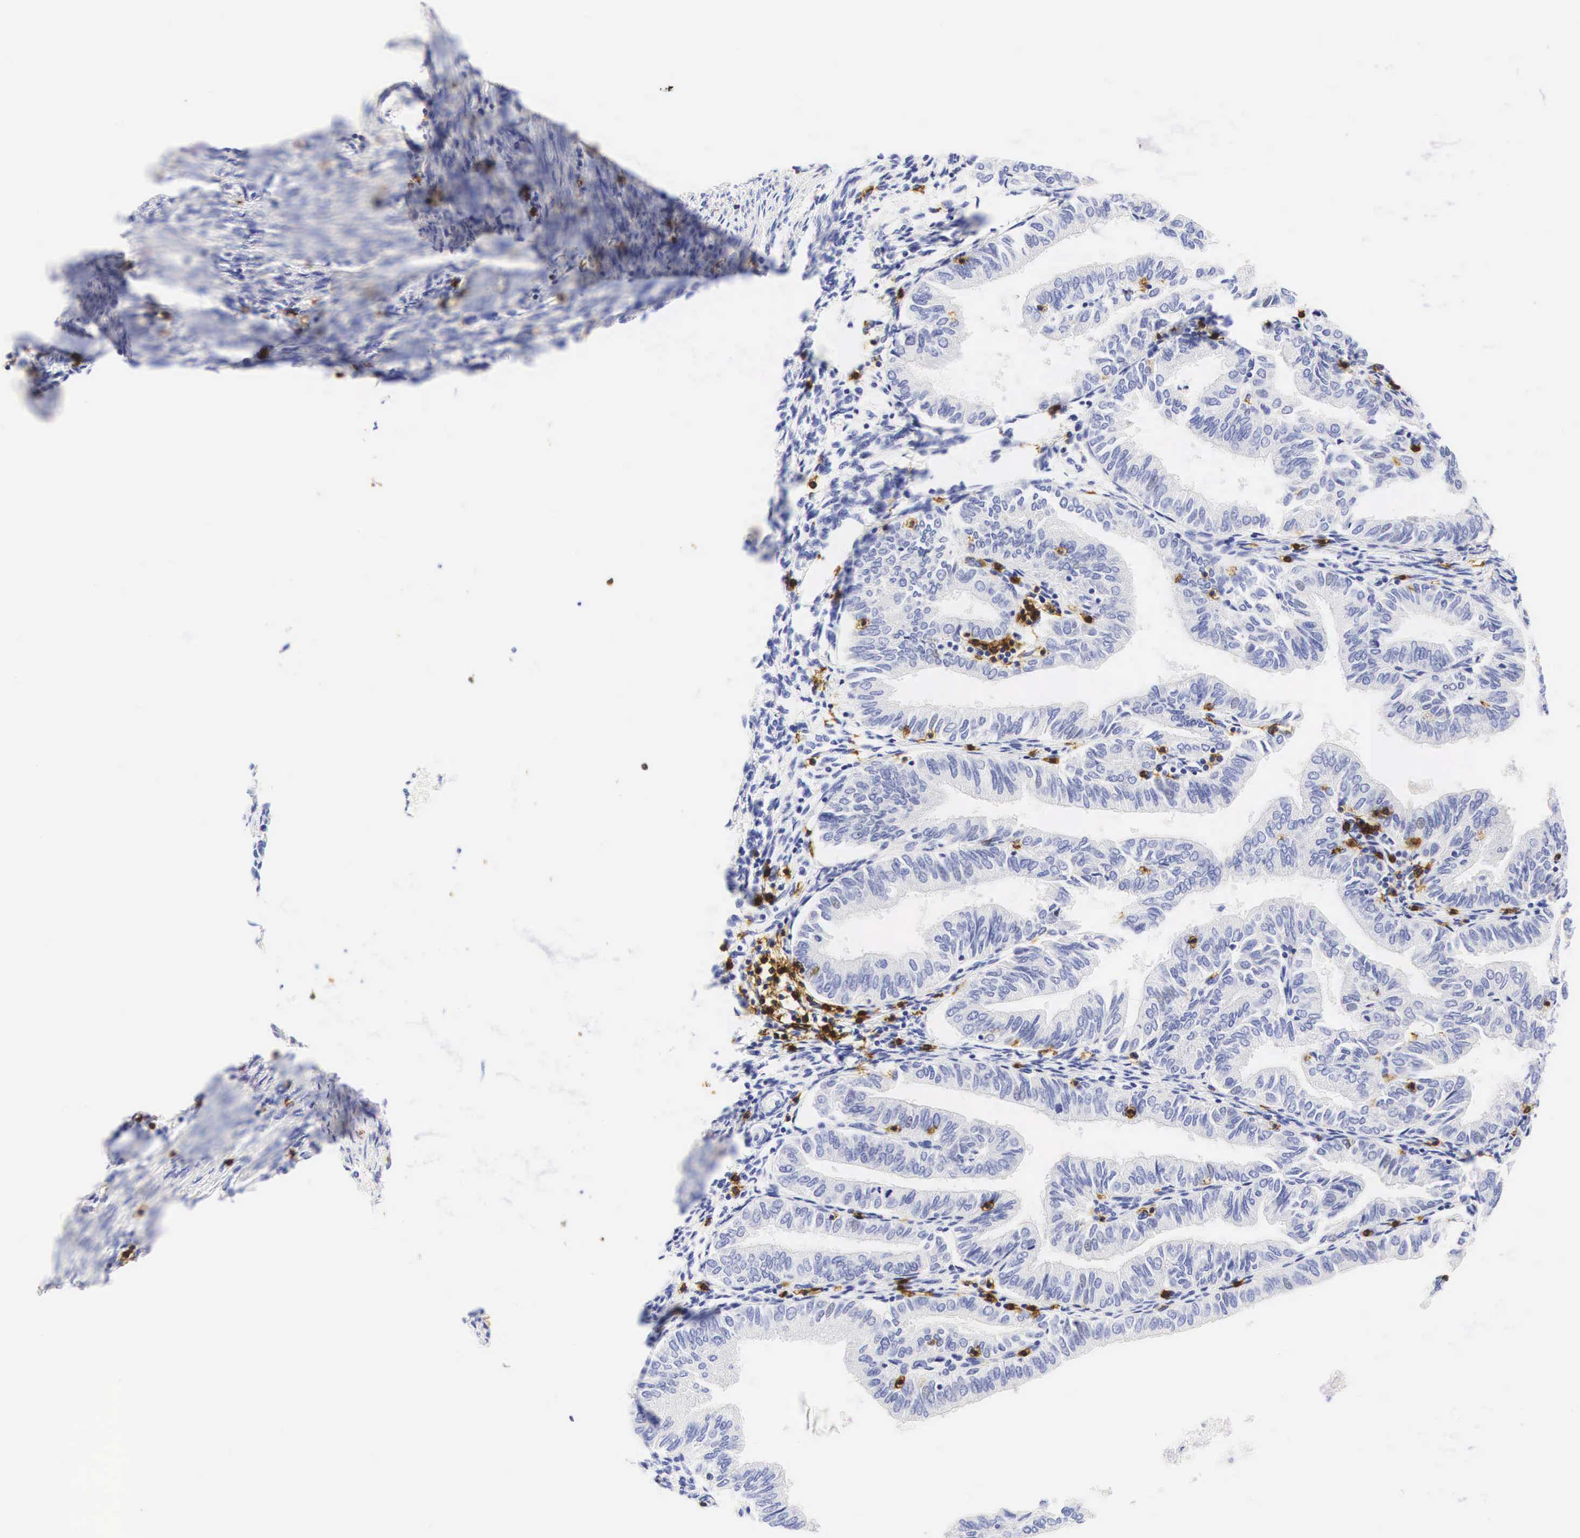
{"staining": {"intensity": "negative", "quantity": "none", "location": "none"}, "tissue": "endometrial cancer", "cell_type": "Tumor cells", "image_type": "cancer", "snomed": [{"axis": "morphology", "description": "Adenocarcinoma, NOS"}, {"axis": "topography", "description": "Endometrium"}], "caption": "Adenocarcinoma (endometrial) was stained to show a protein in brown. There is no significant positivity in tumor cells.", "gene": "CD8A", "patient": {"sex": "female", "age": 51}}